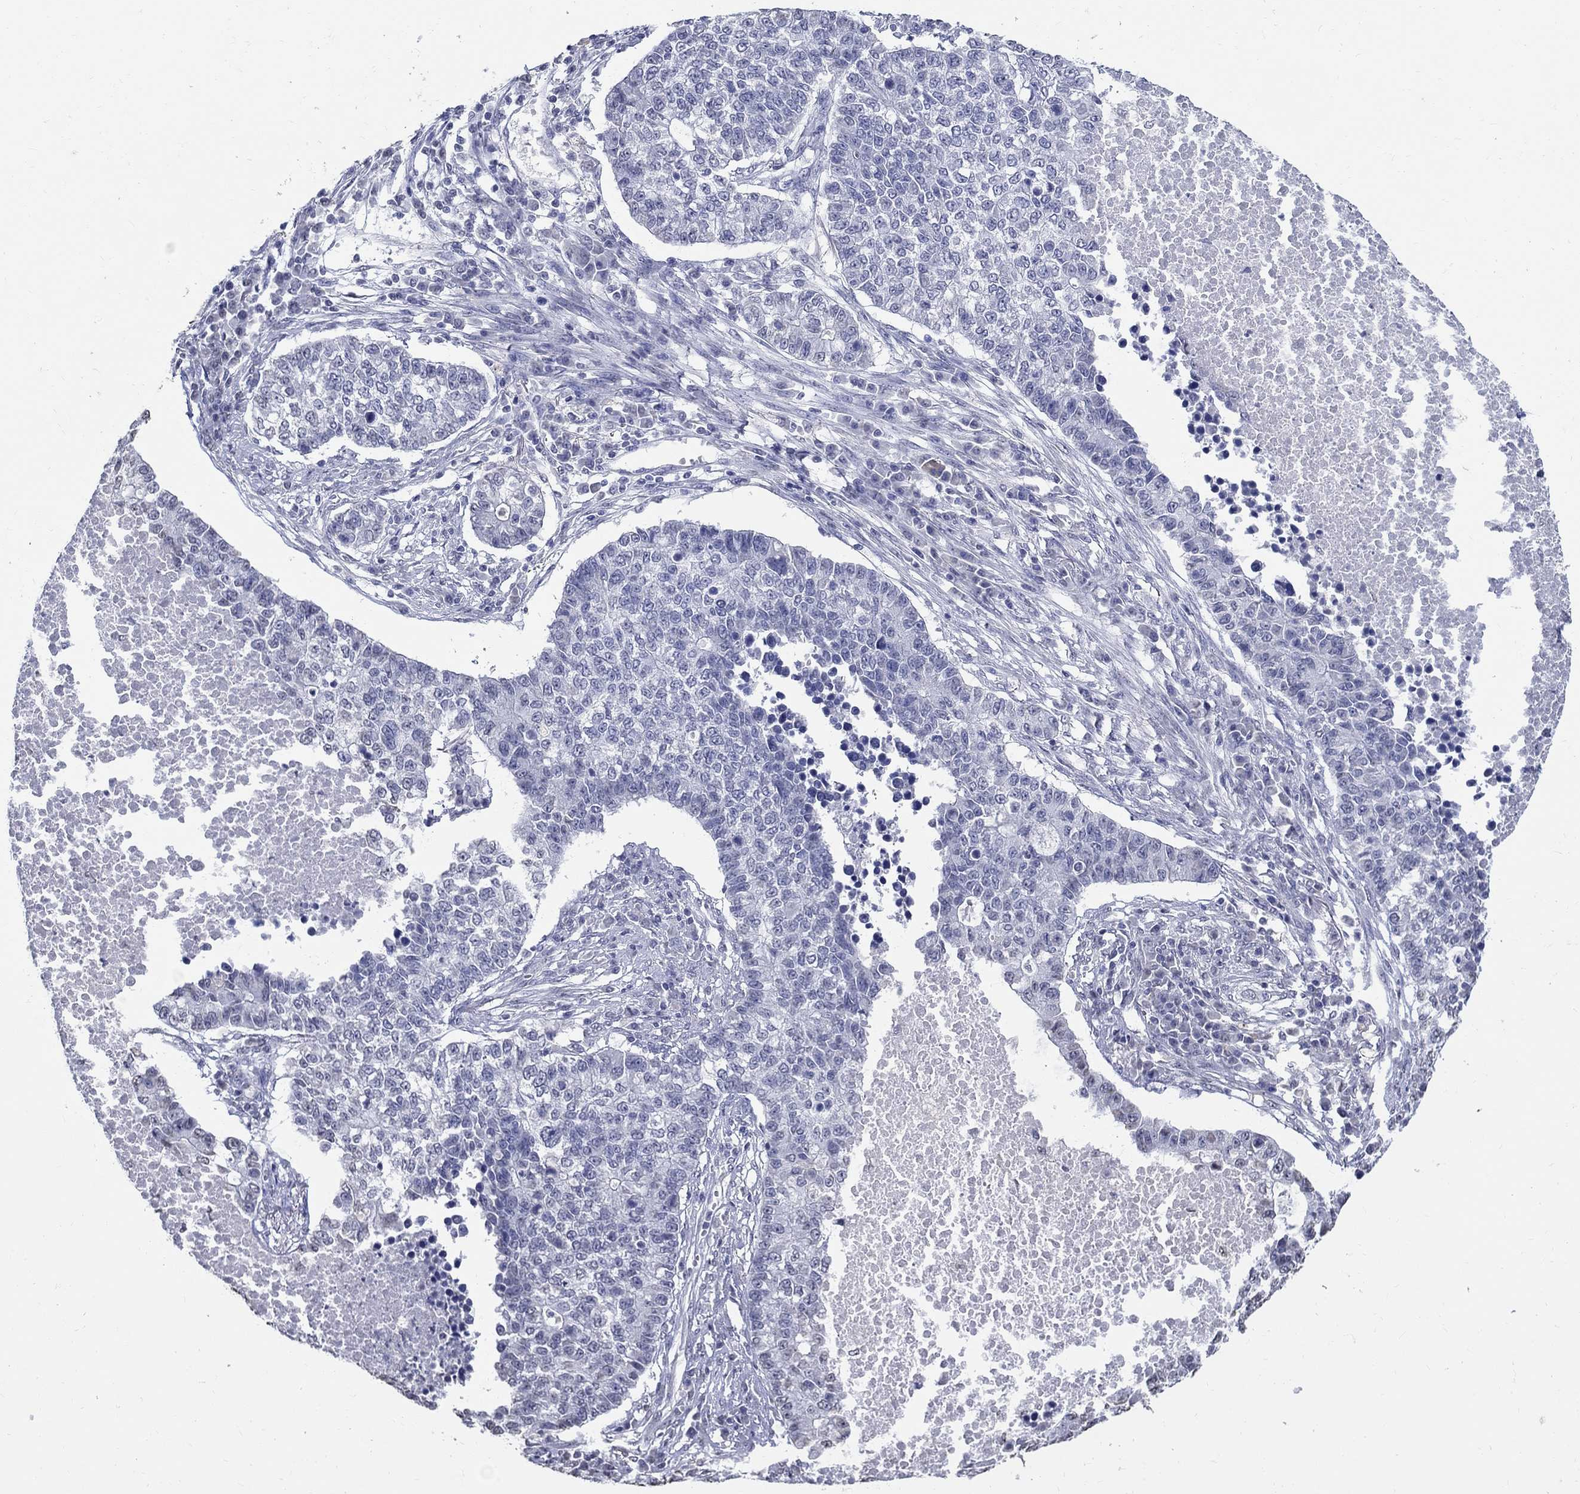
{"staining": {"intensity": "negative", "quantity": "none", "location": "none"}, "tissue": "lung cancer", "cell_type": "Tumor cells", "image_type": "cancer", "snomed": [{"axis": "morphology", "description": "Adenocarcinoma, NOS"}, {"axis": "topography", "description": "Lung"}], "caption": "Protein analysis of lung cancer (adenocarcinoma) demonstrates no significant expression in tumor cells.", "gene": "PDE1B", "patient": {"sex": "male", "age": 57}}